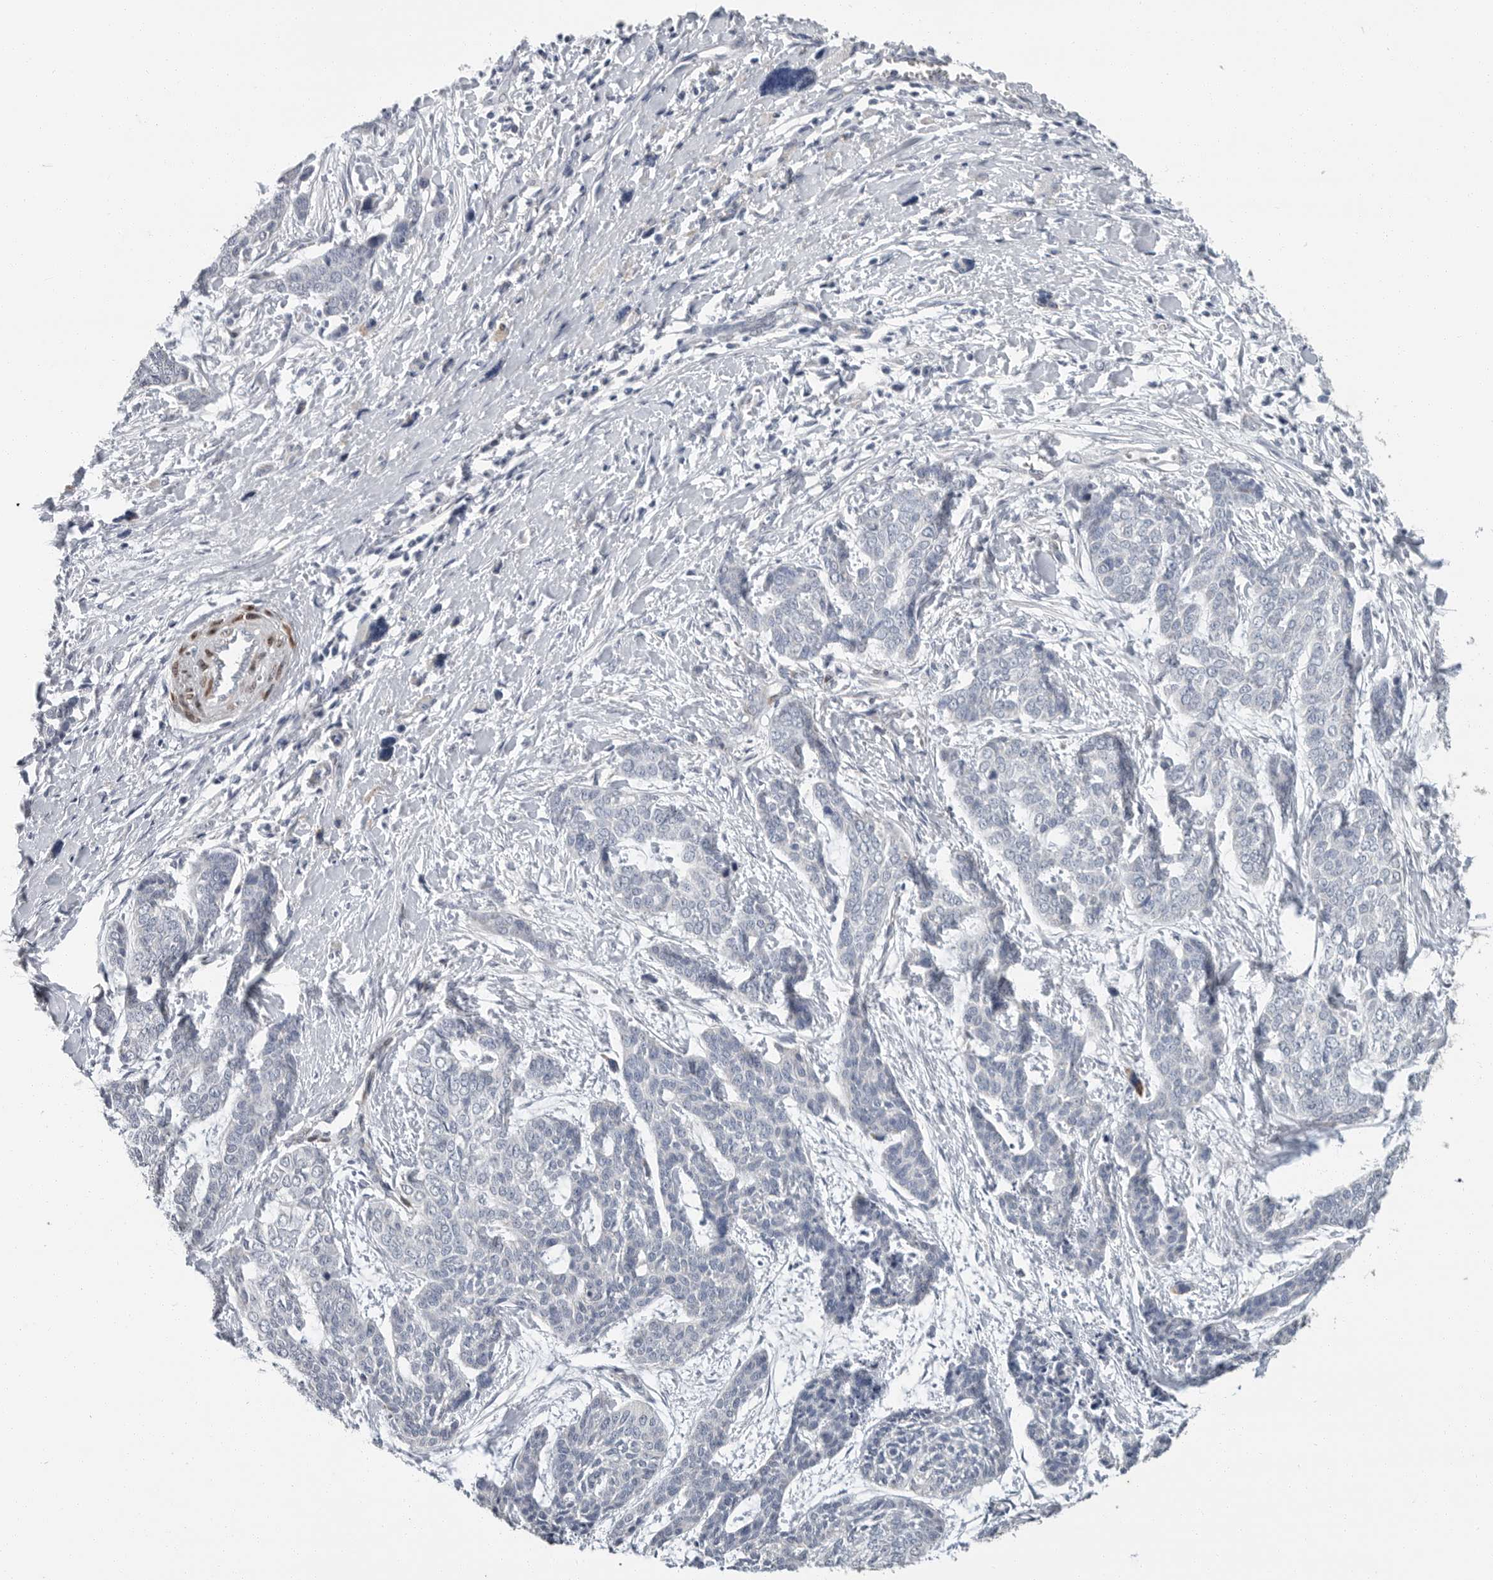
{"staining": {"intensity": "negative", "quantity": "none", "location": "none"}, "tissue": "skin cancer", "cell_type": "Tumor cells", "image_type": "cancer", "snomed": [{"axis": "morphology", "description": "Basal cell carcinoma"}, {"axis": "topography", "description": "Skin"}], "caption": "There is no significant expression in tumor cells of basal cell carcinoma (skin). The staining was performed using DAB to visualize the protein expression in brown, while the nuclei were stained in blue with hematoxylin (Magnification: 20x).", "gene": "PLN", "patient": {"sex": "female", "age": 64}}